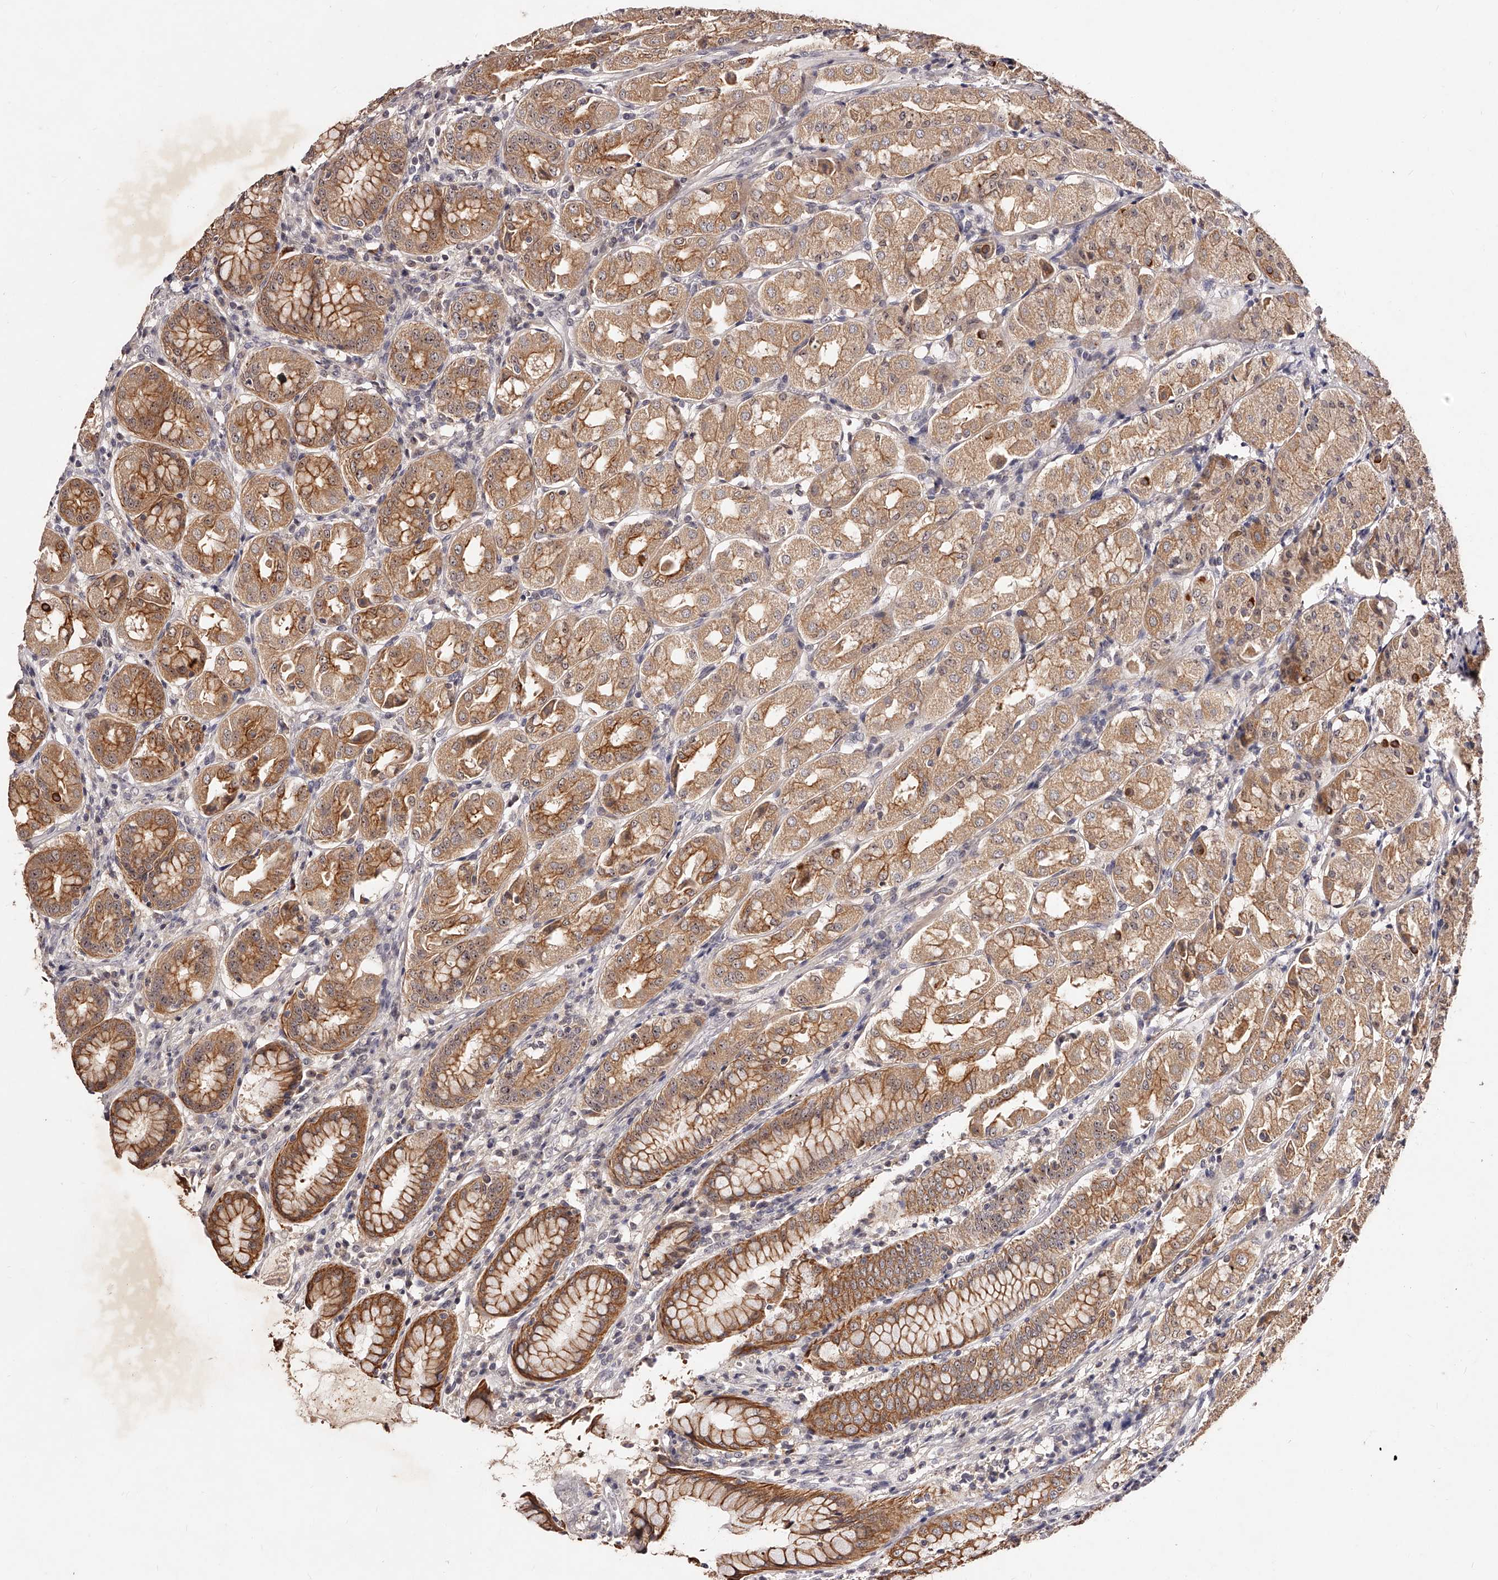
{"staining": {"intensity": "moderate", "quantity": ">75%", "location": "cytoplasmic/membranous"}, "tissue": "stomach", "cell_type": "Glandular cells", "image_type": "normal", "snomed": [{"axis": "morphology", "description": "Normal tissue, NOS"}, {"axis": "topography", "description": "Stomach"}, {"axis": "topography", "description": "Stomach, lower"}], "caption": "High-power microscopy captured an IHC histopathology image of unremarkable stomach, revealing moderate cytoplasmic/membranous expression in approximately >75% of glandular cells.", "gene": "PHACTR1", "patient": {"sex": "female", "age": 56}}